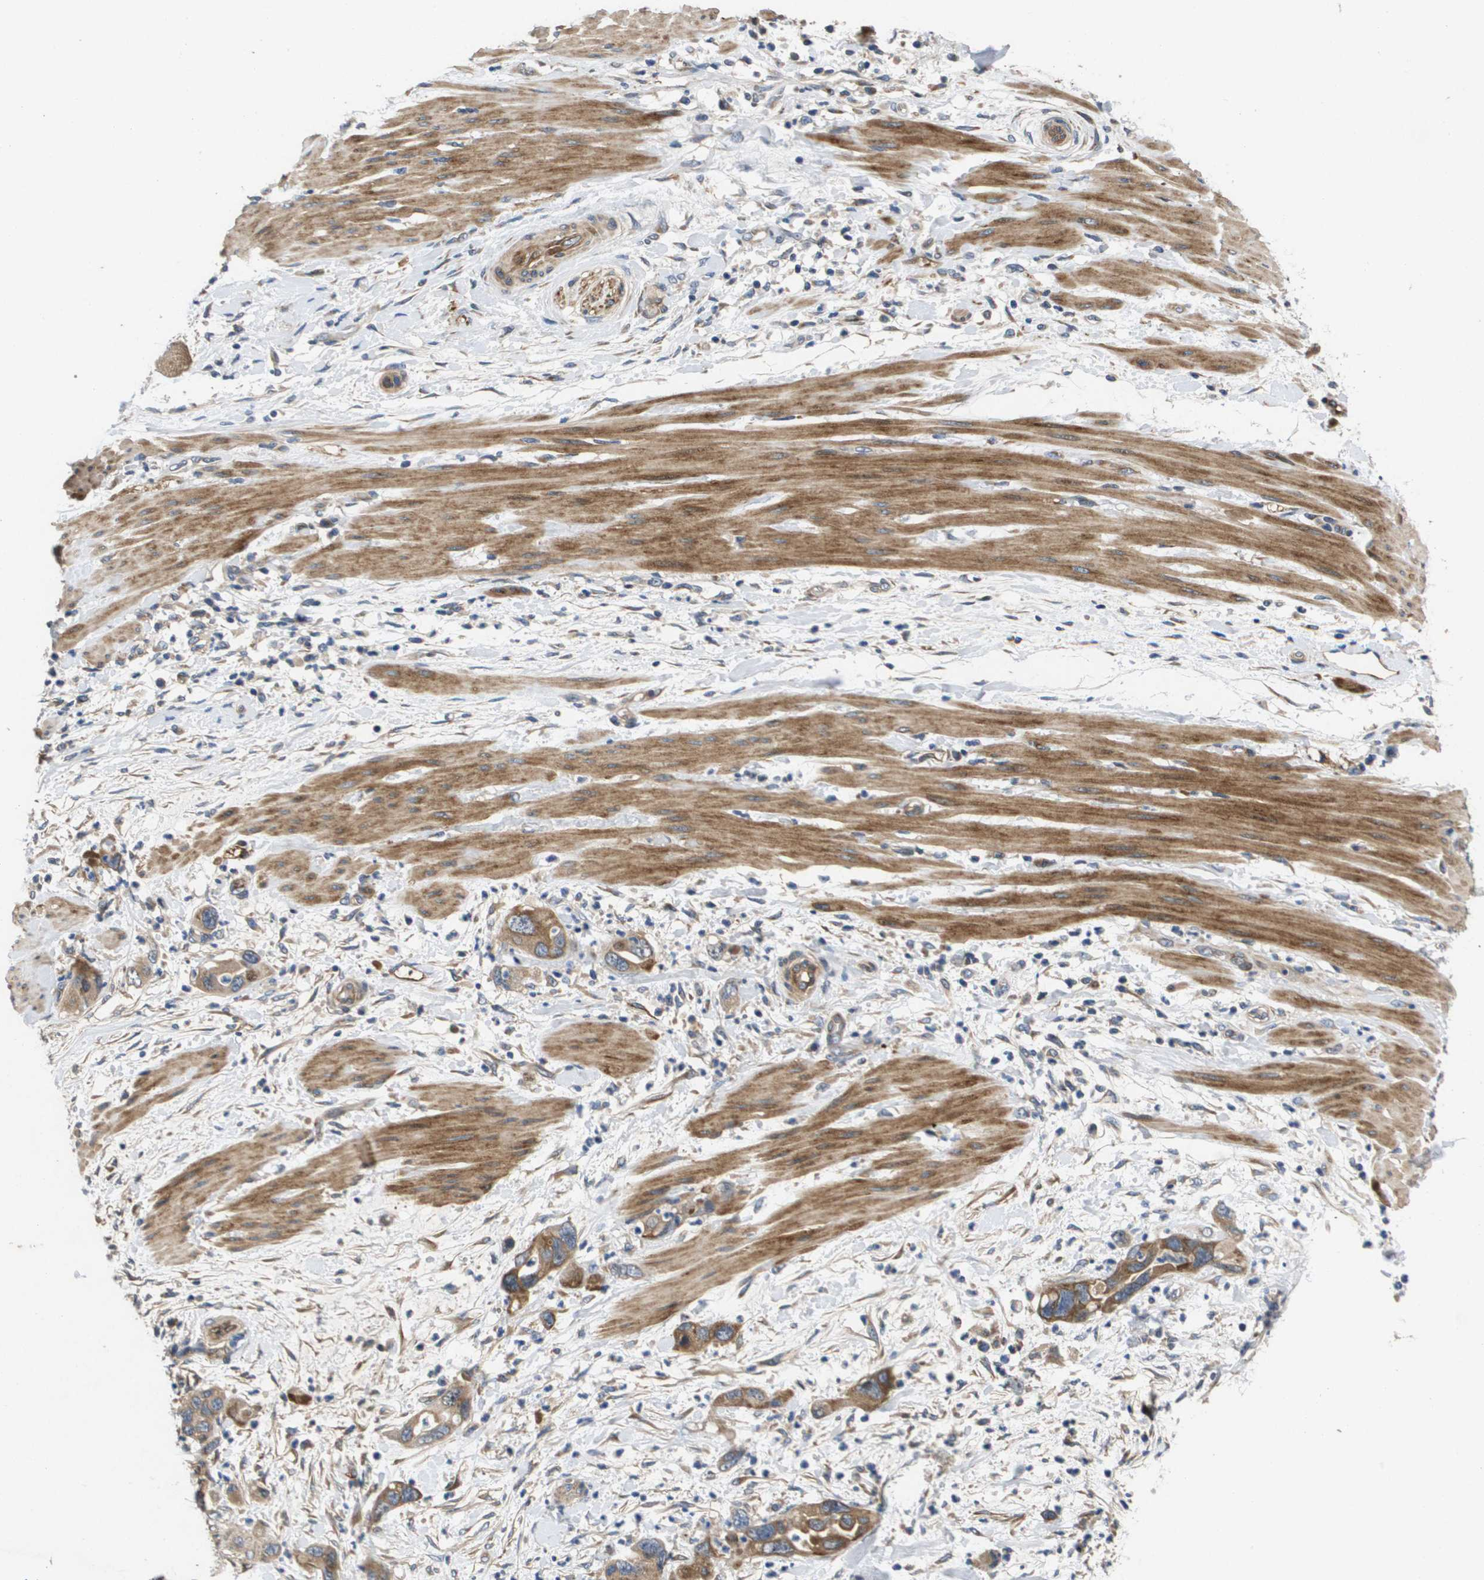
{"staining": {"intensity": "moderate", "quantity": ">75%", "location": "cytoplasmic/membranous"}, "tissue": "pancreatic cancer", "cell_type": "Tumor cells", "image_type": "cancer", "snomed": [{"axis": "morphology", "description": "Adenocarcinoma, NOS"}, {"axis": "topography", "description": "Pancreas"}], "caption": "DAB immunohistochemical staining of human pancreatic cancer (adenocarcinoma) reveals moderate cytoplasmic/membranous protein expression in about >75% of tumor cells.", "gene": "ENTPD2", "patient": {"sex": "female", "age": 71}}